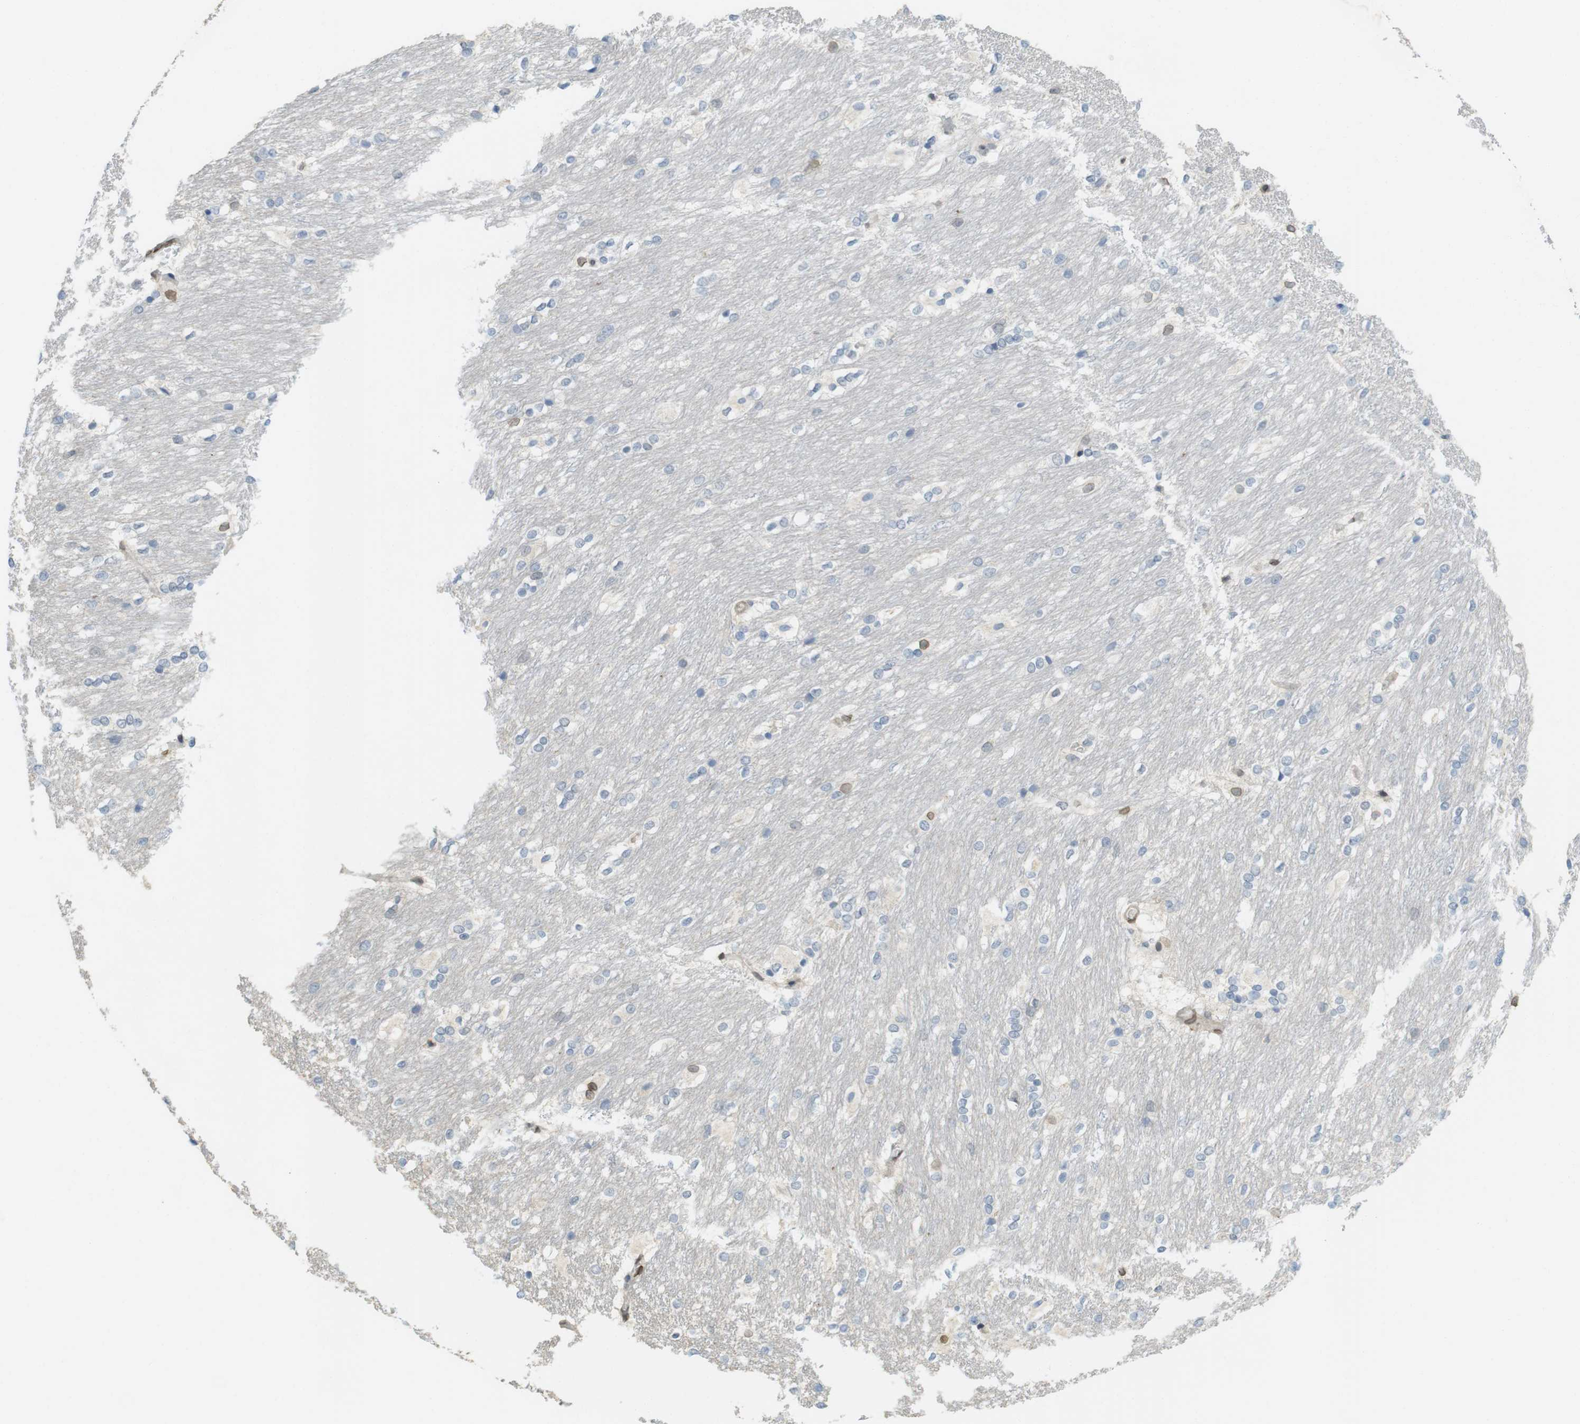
{"staining": {"intensity": "weak", "quantity": "<25%", "location": "cytoplasmic/membranous,nuclear"}, "tissue": "caudate", "cell_type": "Glial cells", "image_type": "normal", "snomed": [{"axis": "morphology", "description": "Normal tissue, NOS"}, {"axis": "topography", "description": "Lateral ventricle wall"}], "caption": "Immunohistochemistry of unremarkable caudate exhibits no expression in glial cells. (DAB (3,3'-diaminobenzidine) immunohistochemistry, high magnification).", "gene": "ARL6IP6", "patient": {"sex": "female", "age": 19}}